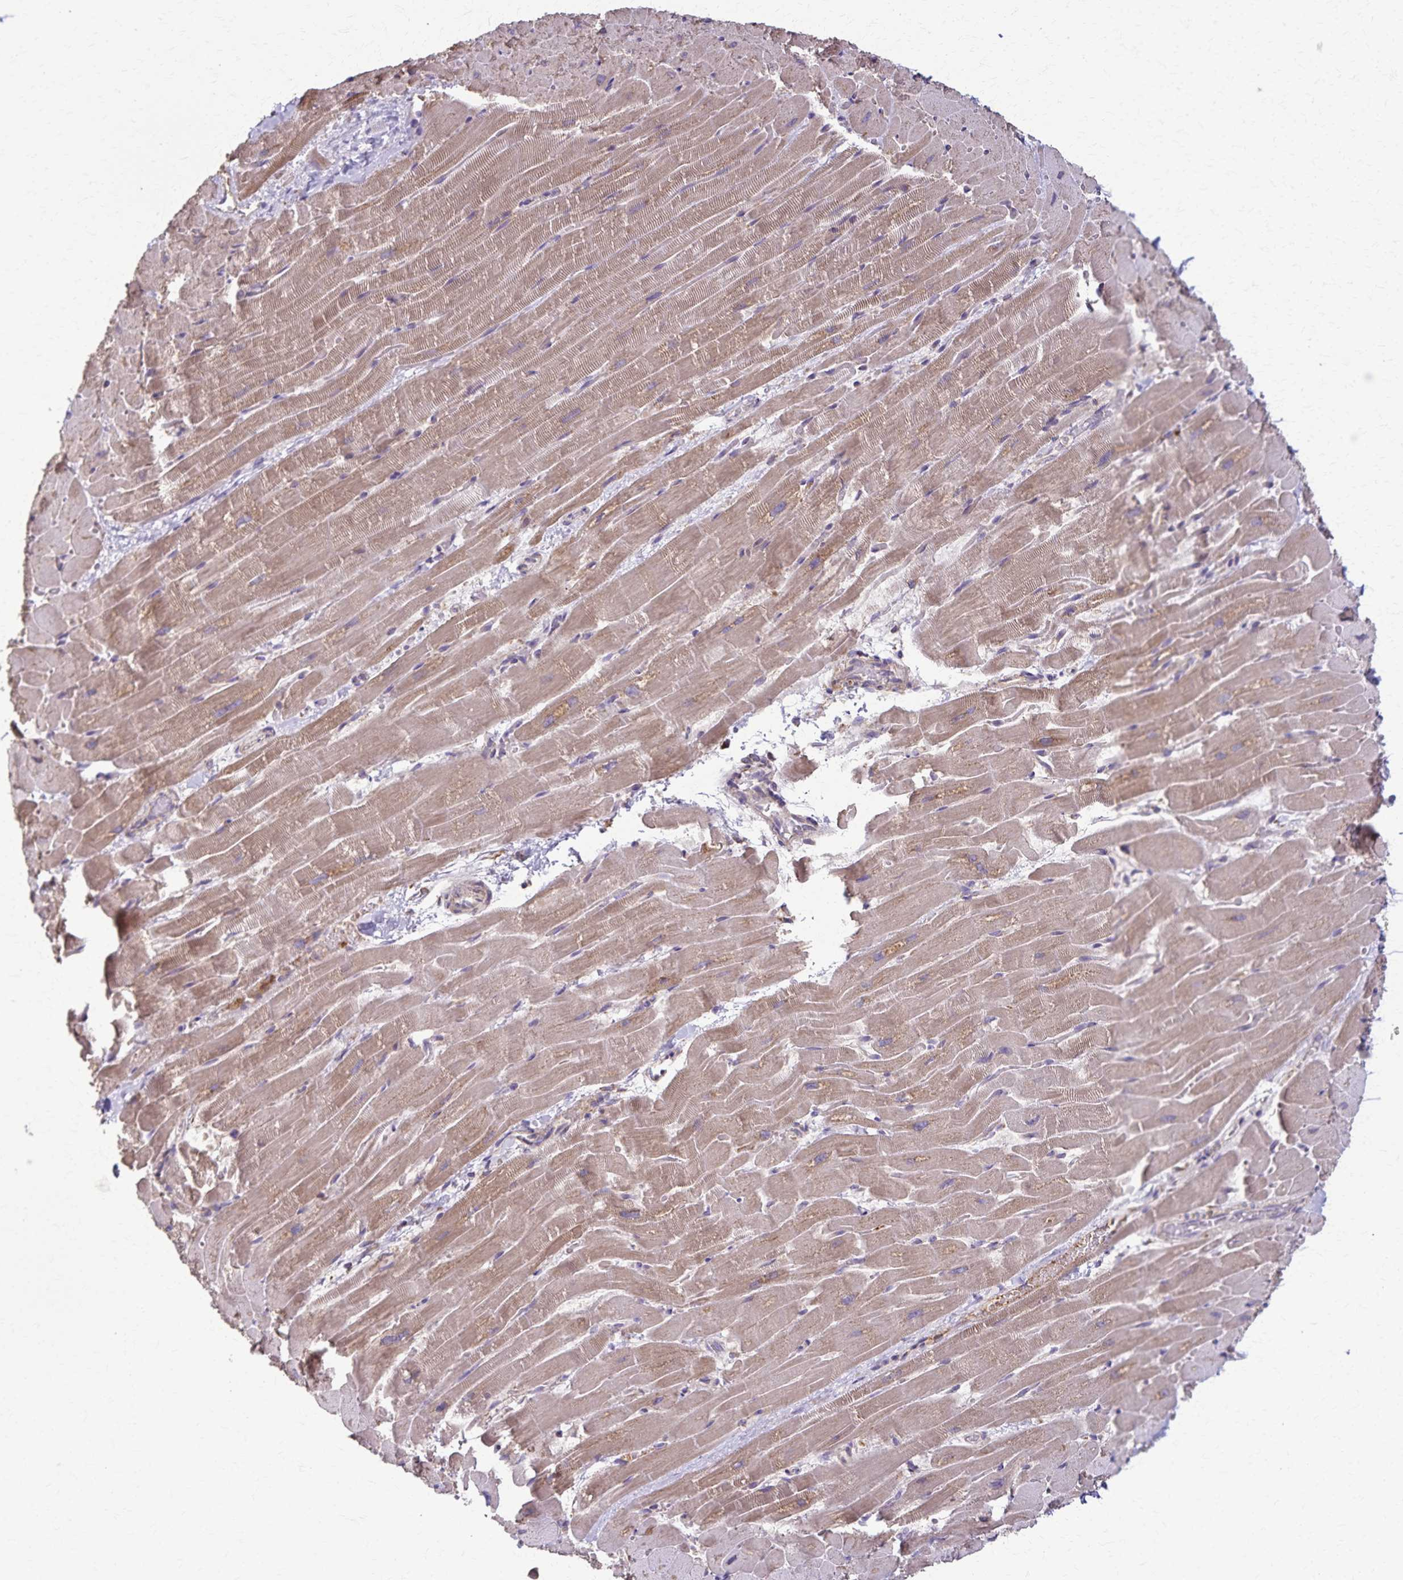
{"staining": {"intensity": "moderate", "quantity": ">75%", "location": "cytoplasmic/membranous"}, "tissue": "heart muscle", "cell_type": "Cardiomyocytes", "image_type": "normal", "snomed": [{"axis": "morphology", "description": "Normal tissue, NOS"}, {"axis": "topography", "description": "Heart"}], "caption": "Cardiomyocytes display medium levels of moderate cytoplasmic/membranous expression in about >75% of cells in normal heart muscle.", "gene": "RNF10", "patient": {"sex": "male", "age": 37}}